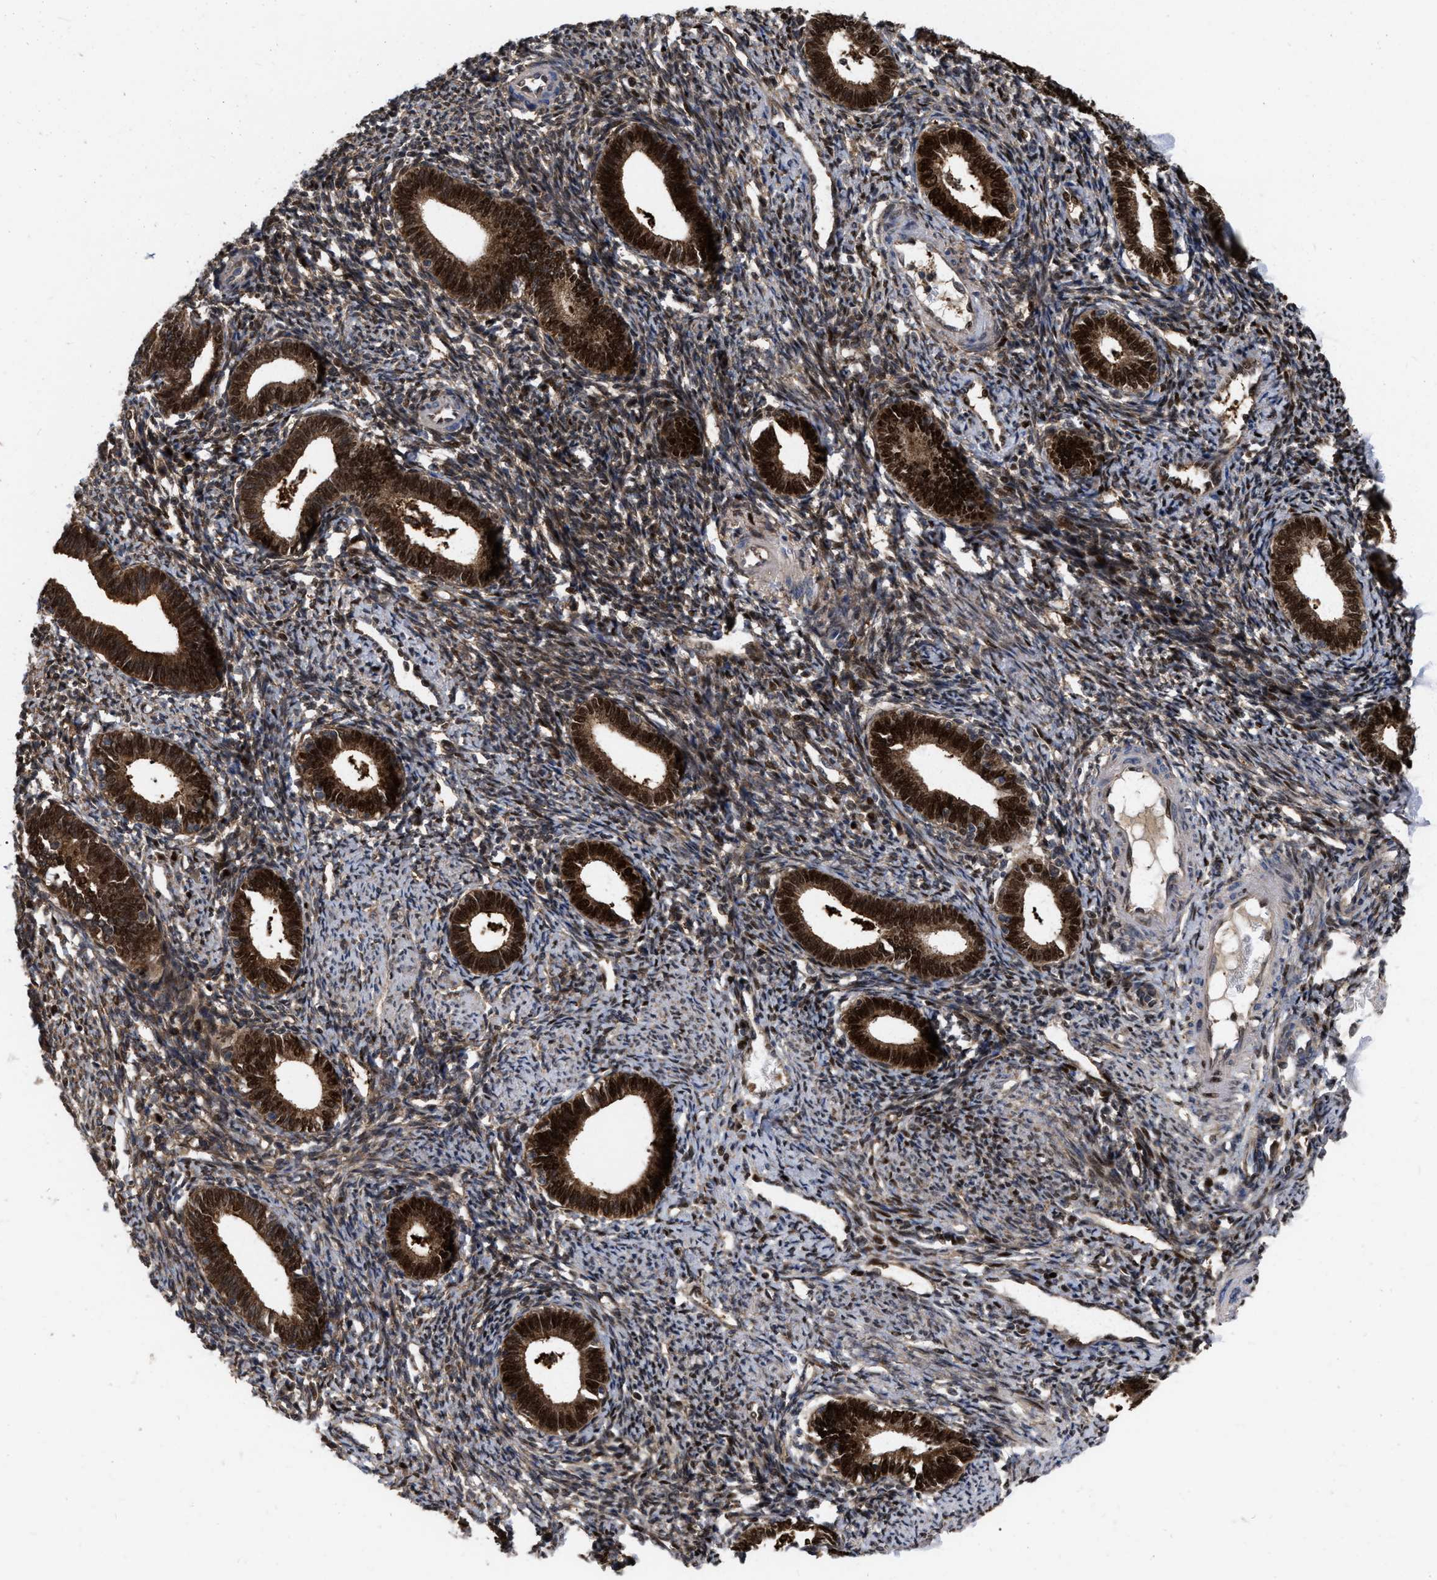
{"staining": {"intensity": "moderate", "quantity": ">75%", "location": "cytoplasmic/membranous,nuclear"}, "tissue": "endometrium", "cell_type": "Cells in endometrial stroma", "image_type": "normal", "snomed": [{"axis": "morphology", "description": "Normal tissue, NOS"}, {"axis": "topography", "description": "Endometrium"}], "caption": "Immunohistochemistry (DAB) staining of unremarkable endometrium demonstrates moderate cytoplasmic/membranous,nuclear protein staining in approximately >75% of cells in endometrial stroma.", "gene": "MDM4", "patient": {"sex": "female", "age": 41}}